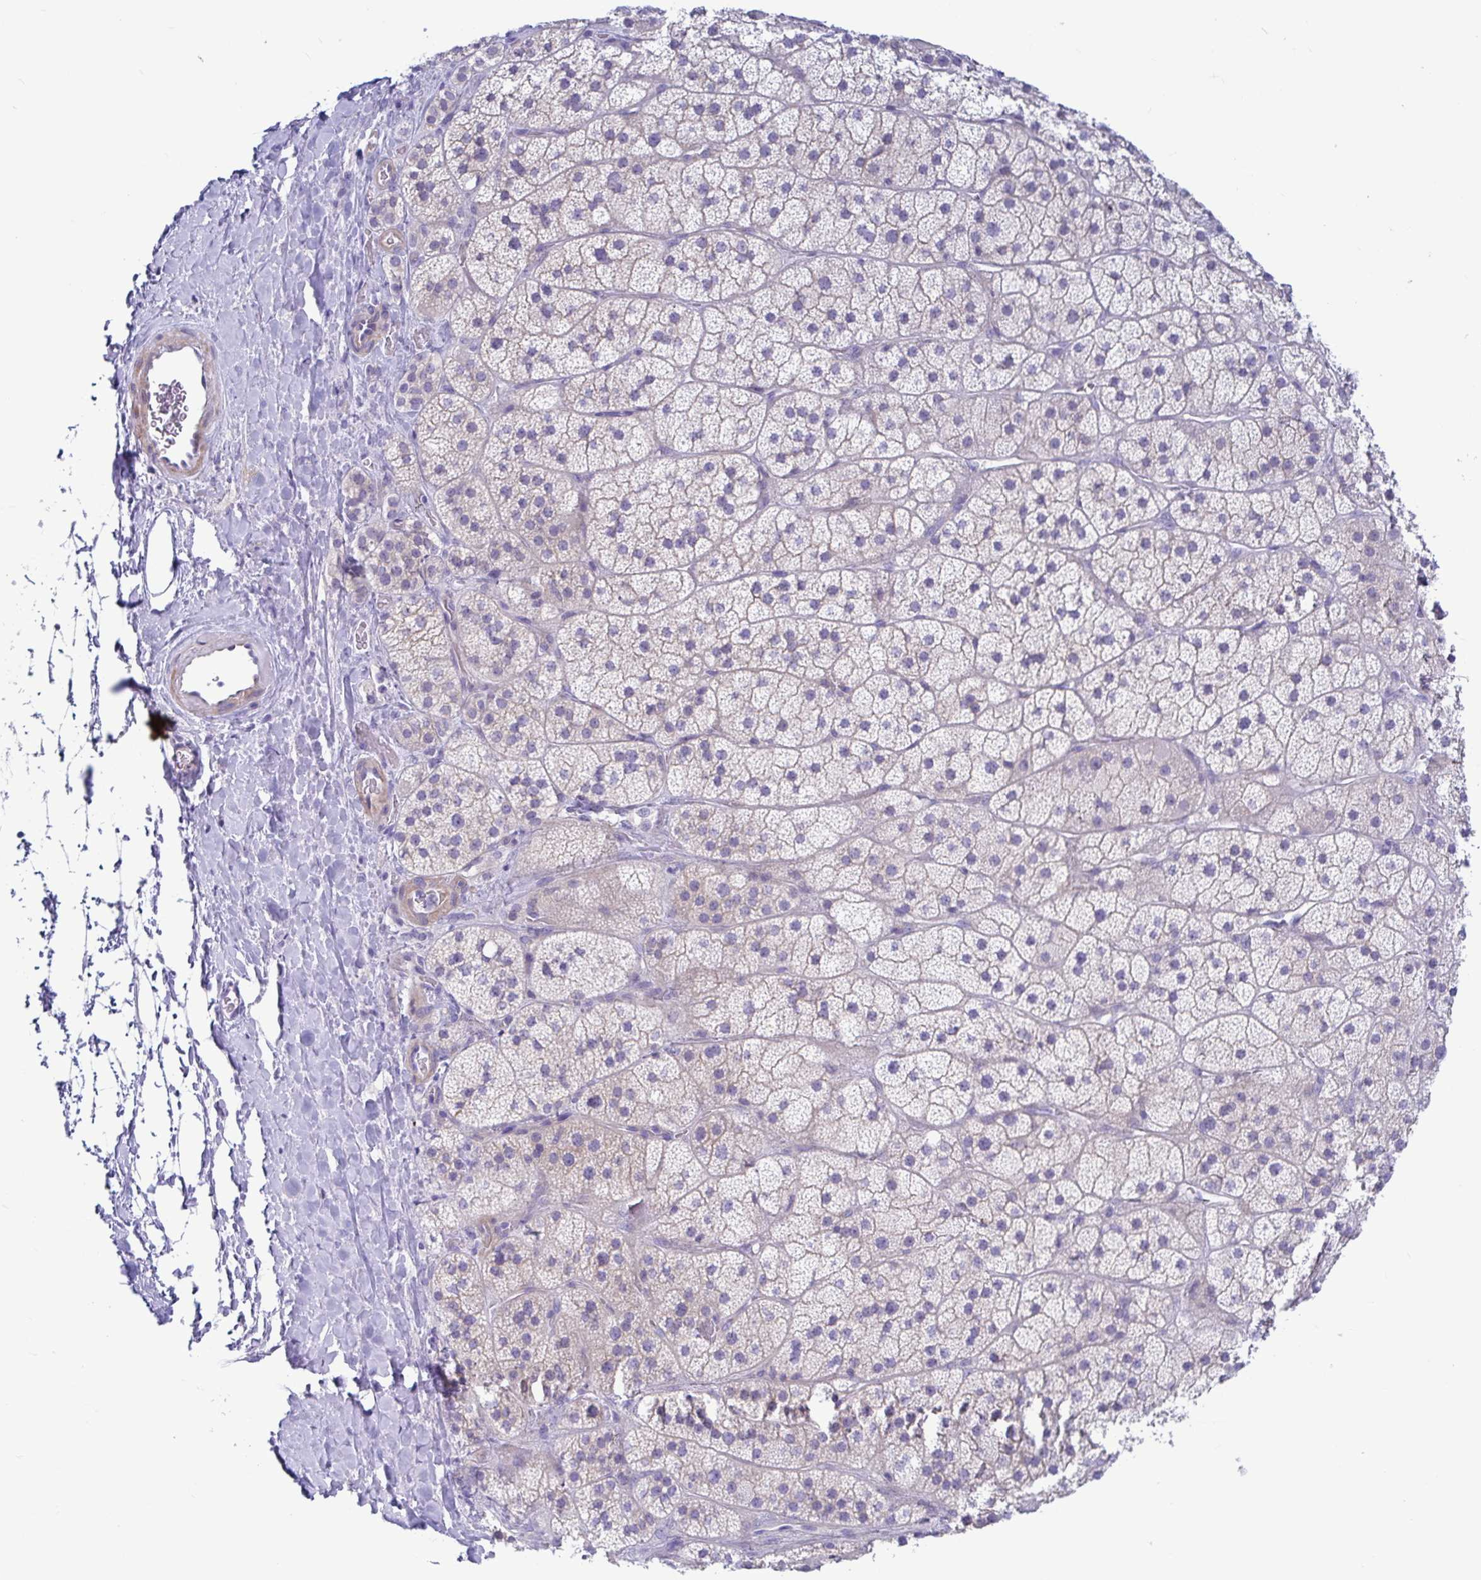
{"staining": {"intensity": "negative", "quantity": "none", "location": "none"}, "tissue": "adrenal gland", "cell_type": "Glandular cells", "image_type": "normal", "snomed": [{"axis": "morphology", "description": "Normal tissue, NOS"}, {"axis": "topography", "description": "Adrenal gland"}], "caption": "Immunohistochemical staining of unremarkable adrenal gland demonstrates no significant staining in glandular cells.", "gene": "TNNI2", "patient": {"sex": "male", "age": 57}}